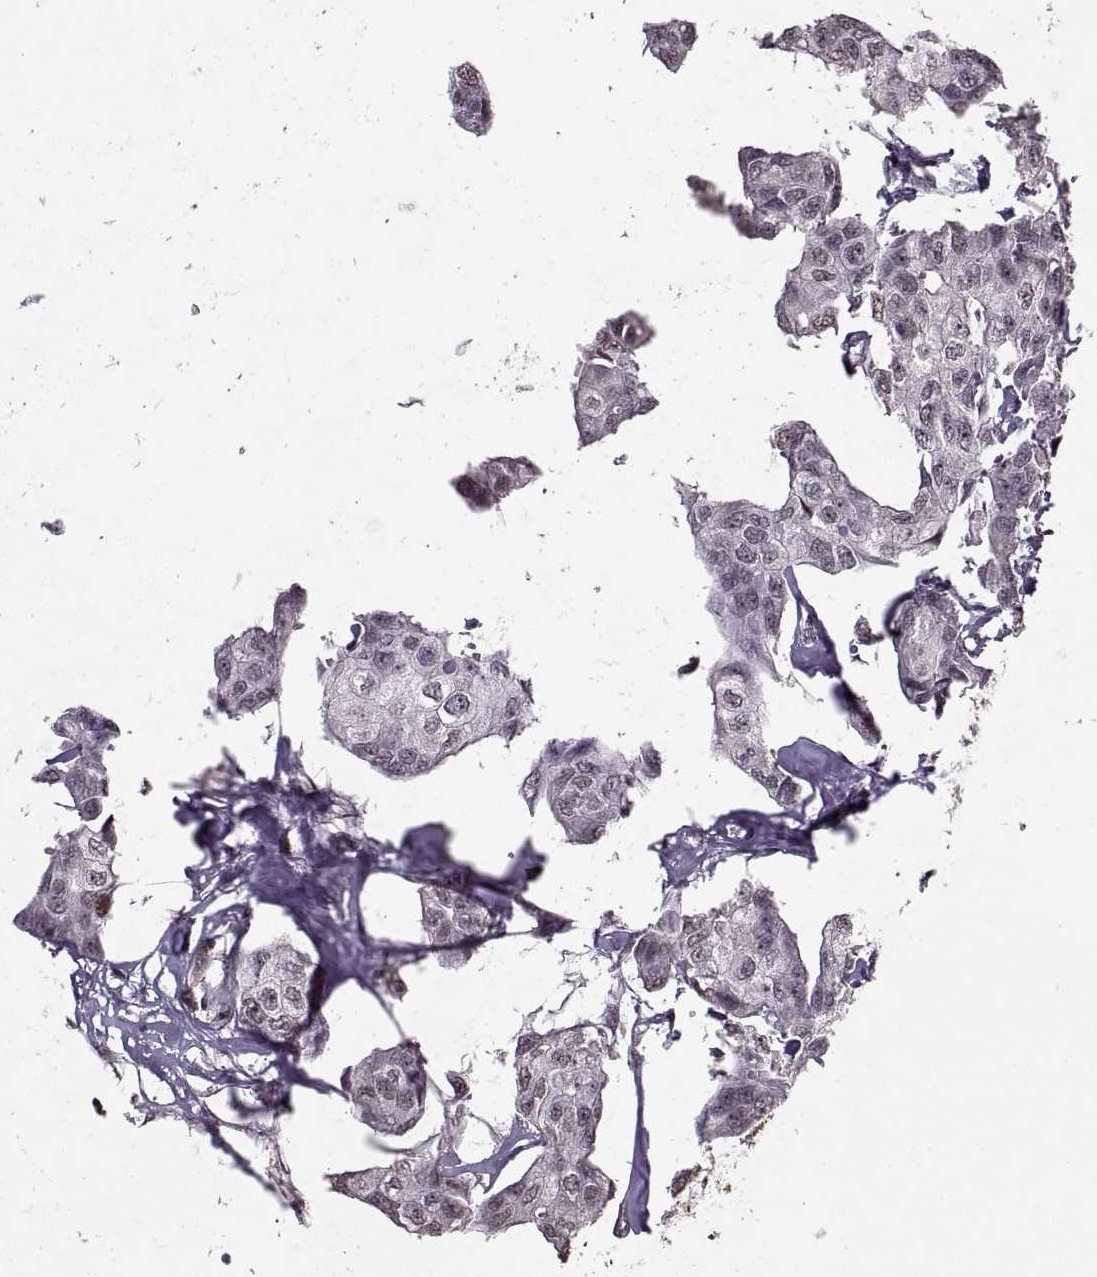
{"staining": {"intensity": "moderate", "quantity": "<25%", "location": "nuclear"}, "tissue": "breast cancer", "cell_type": "Tumor cells", "image_type": "cancer", "snomed": [{"axis": "morphology", "description": "Duct carcinoma"}, {"axis": "topography", "description": "Breast"}], "caption": "A micrograph of breast cancer (infiltrating ductal carcinoma) stained for a protein reveals moderate nuclear brown staining in tumor cells.", "gene": "PALS1", "patient": {"sex": "female", "age": 80}}